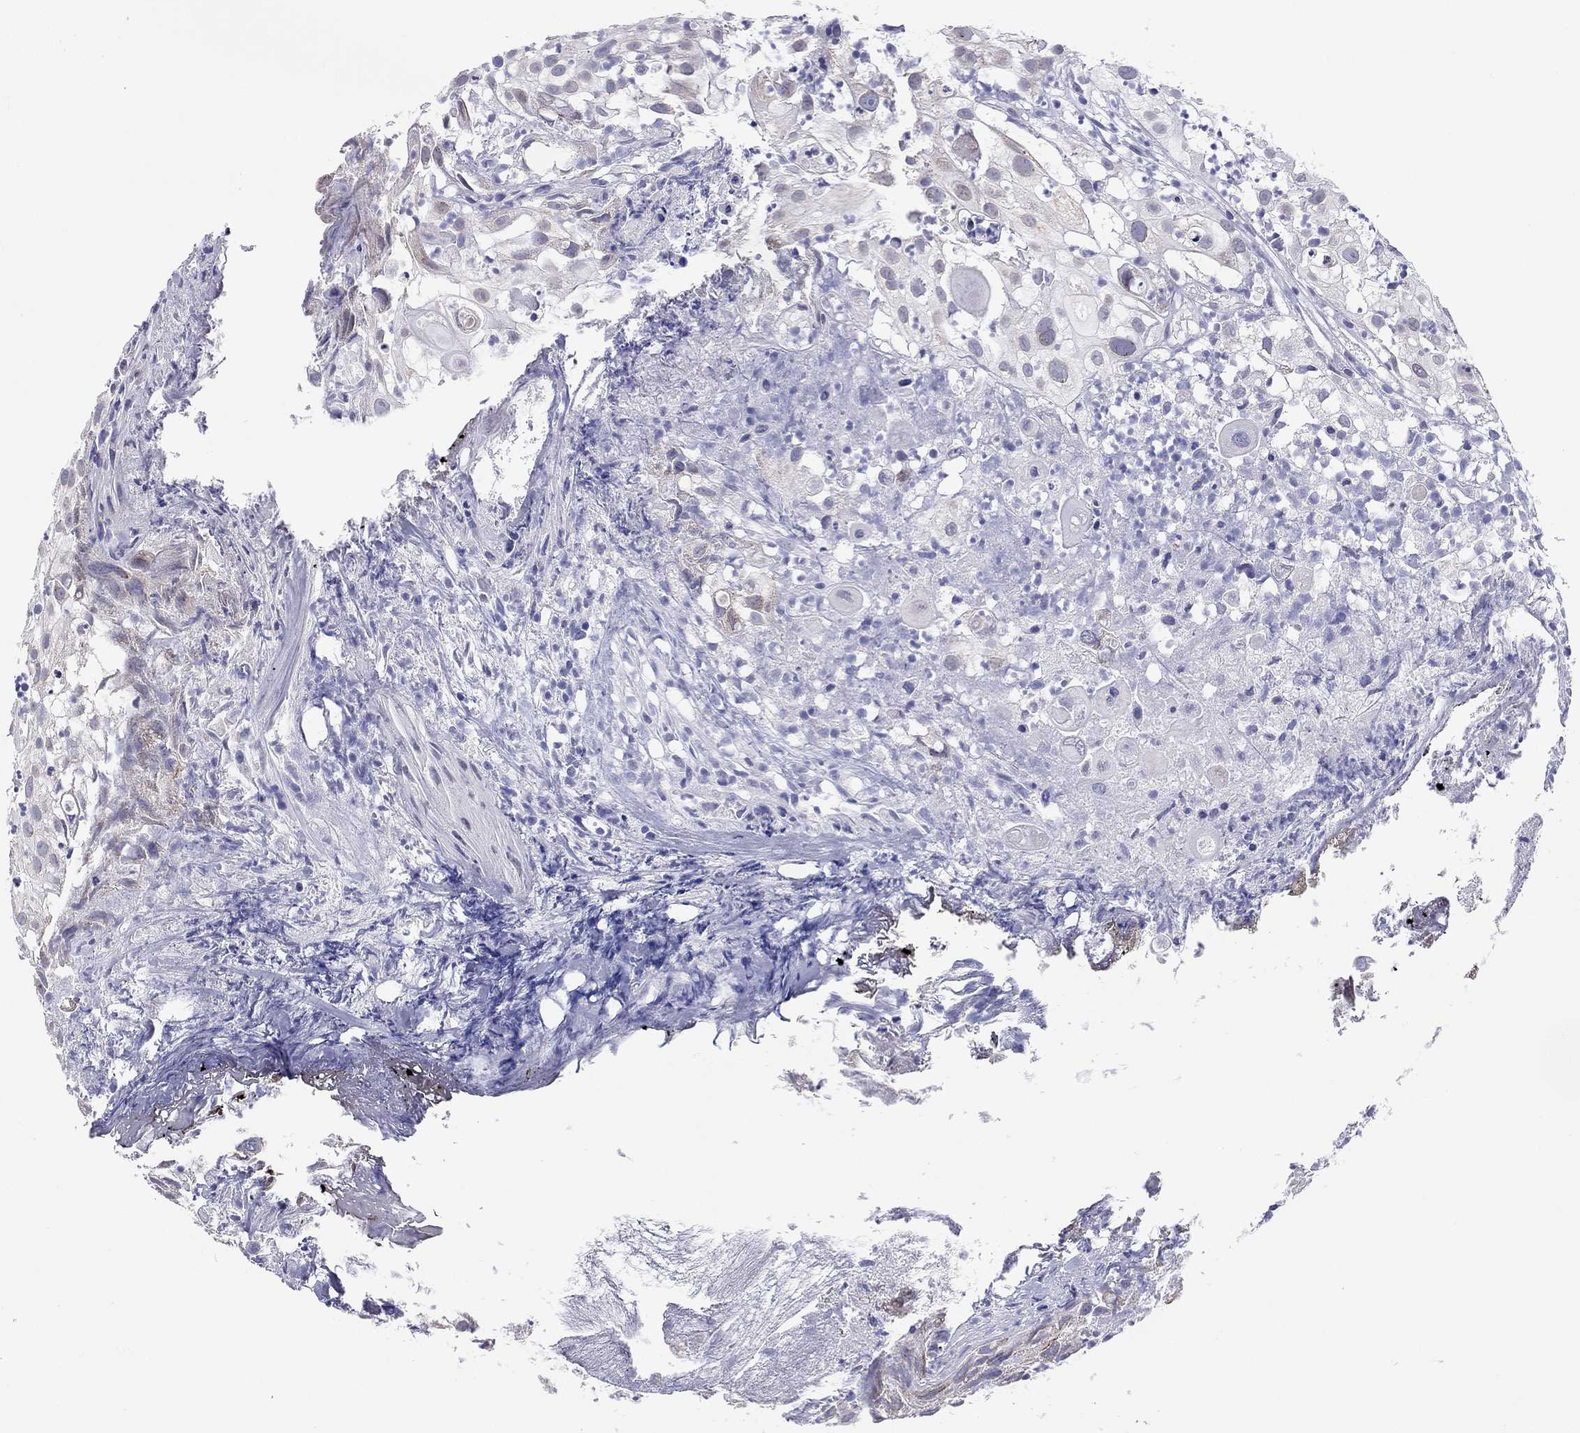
{"staining": {"intensity": "weak", "quantity": "<25%", "location": "cytoplasmic/membranous"}, "tissue": "urothelial cancer", "cell_type": "Tumor cells", "image_type": "cancer", "snomed": [{"axis": "morphology", "description": "Urothelial carcinoma, High grade"}, {"axis": "topography", "description": "Urinary bladder"}], "caption": "Immunohistochemistry (IHC) micrograph of human urothelial carcinoma (high-grade) stained for a protein (brown), which demonstrates no expression in tumor cells. (Immunohistochemistry, brightfield microscopy, high magnification).", "gene": "ARMC12", "patient": {"sex": "female", "age": 79}}